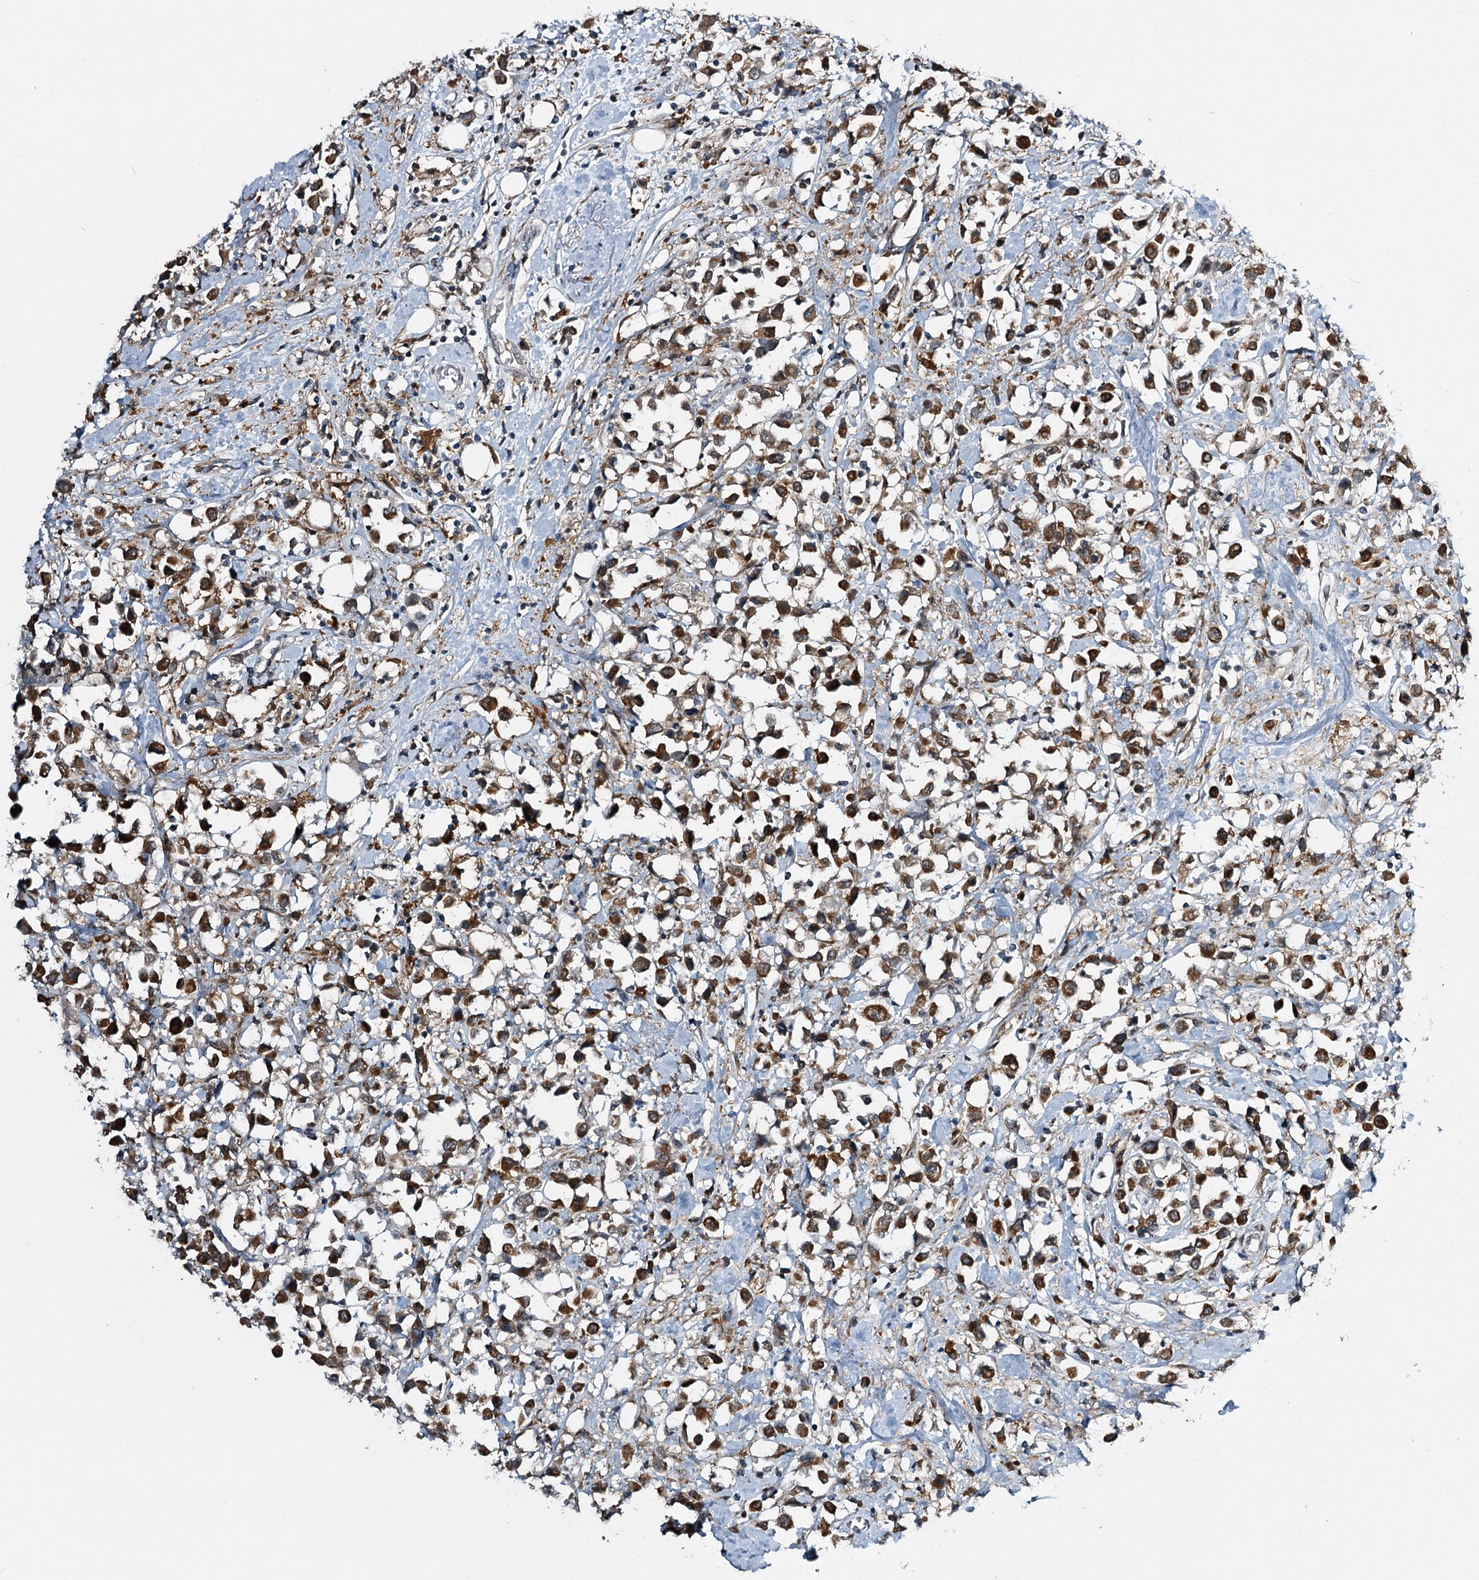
{"staining": {"intensity": "strong", "quantity": ">75%", "location": "cytoplasmic/membranous"}, "tissue": "breast cancer", "cell_type": "Tumor cells", "image_type": "cancer", "snomed": [{"axis": "morphology", "description": "Duct carcinoma"}, {"axis": "topography", "description": "Breast"}], "caption": "Protein analysis of breast cancer (infiltrating ductal carcinoma) tissue demonstrates strong cytoplasmic/membranous staining in about >75% of tumor cells.", "gene": "TMEM70", "patient": {"sex": "female", "age": 61}}